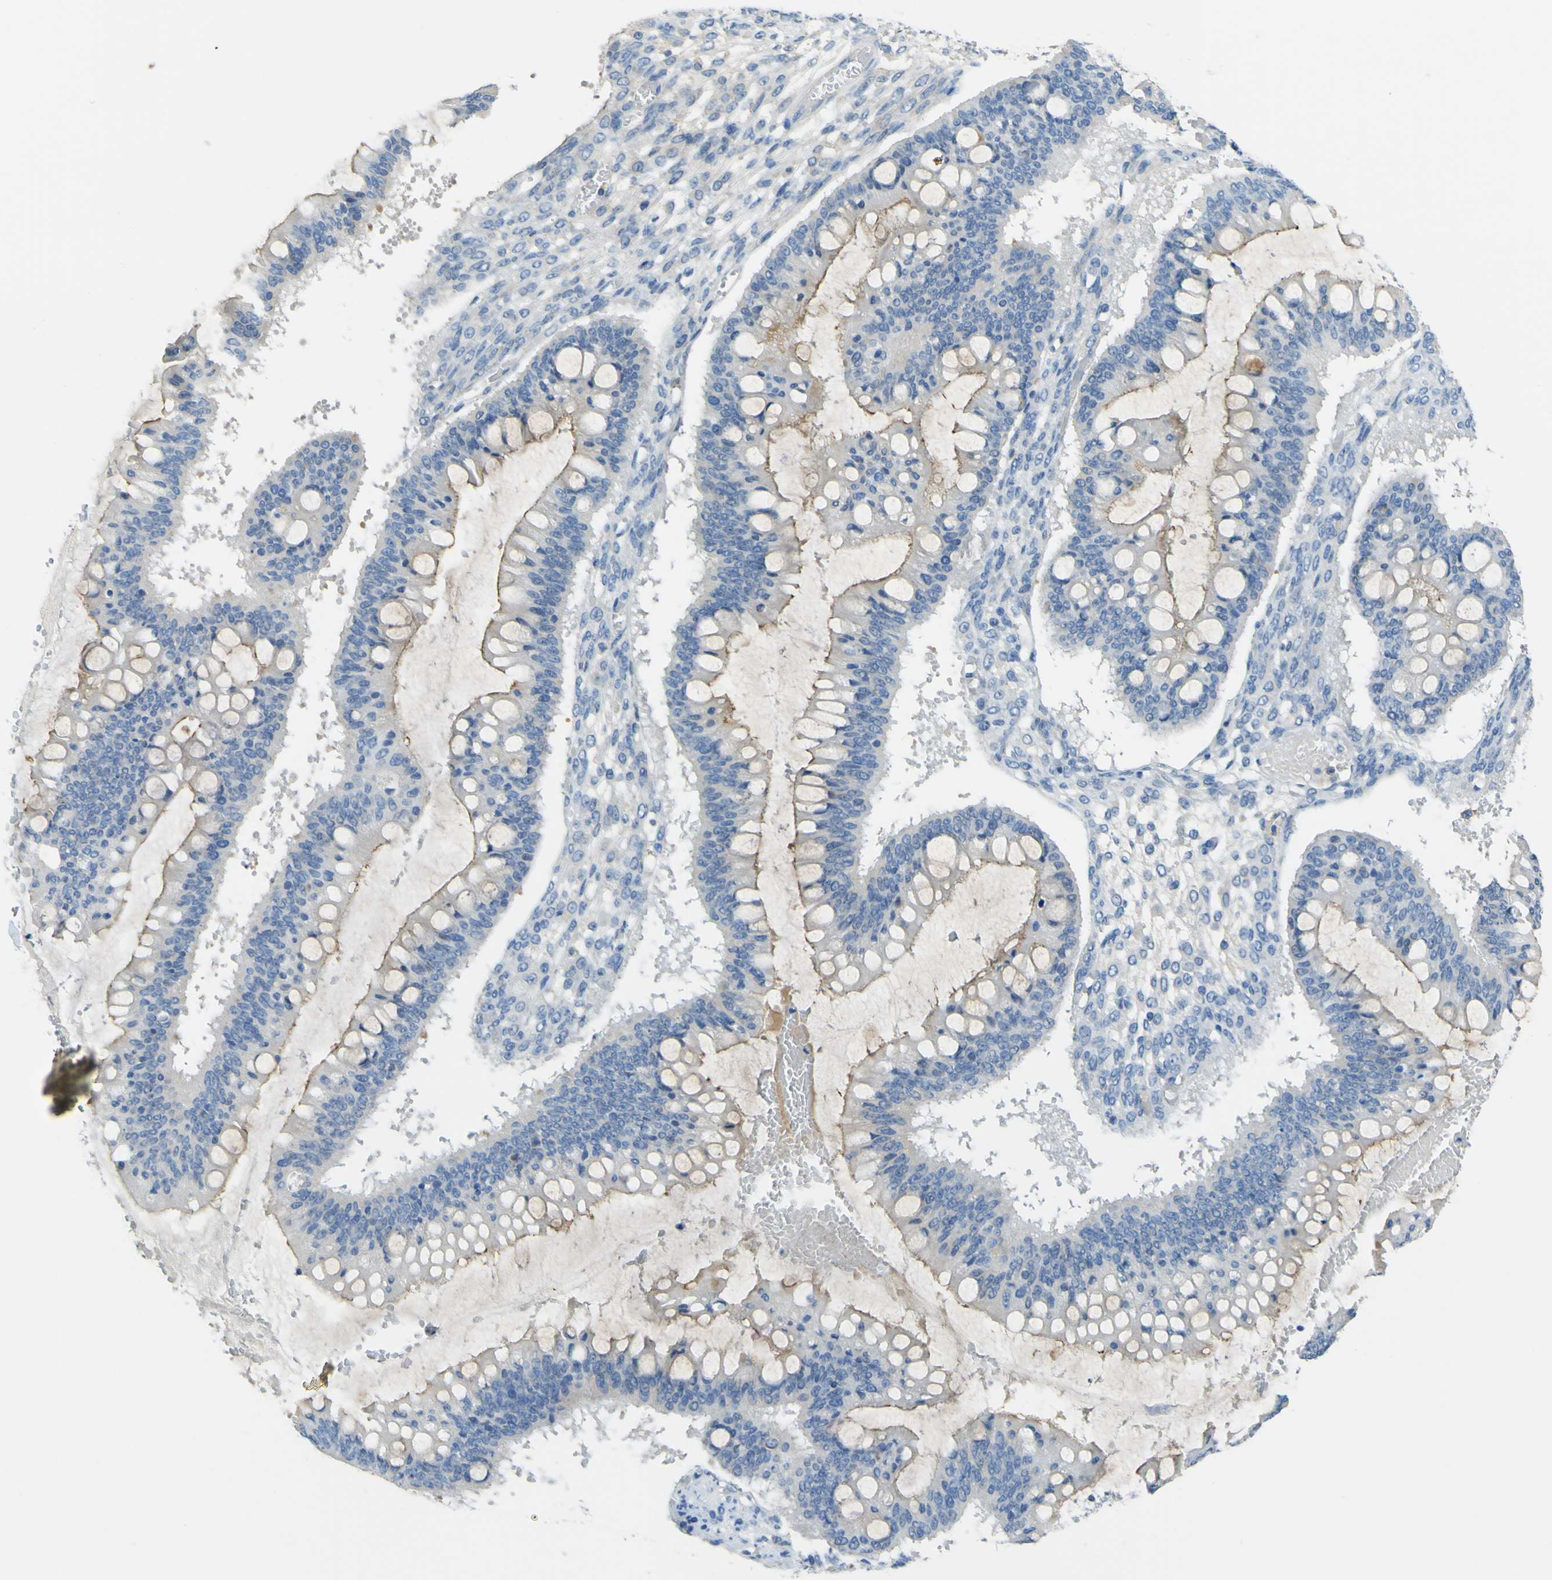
{"staining": {"intensity": "weak", "quantity": ">75%", "location": "cytoplasmic/membranous"}, "tissue": "ovarian cancer", "cell_type": "Tumor cells", "image_type": "cancer", "snomed": [{"axis": "morphology", "description": "Cystadenocarcinoma, mucinous, NOS"}, {"axis": "topography", "description": "Ovary"}], "caption": "This is an image of immunohistochemistry staining of ovarian cancer (mucinous cystadenocarcinoma), which shows weak positivity in the cytoplasmic/membranous of tumor cells.", "gene": "OGN", "patient": {"sex": "female", "age": 73}}